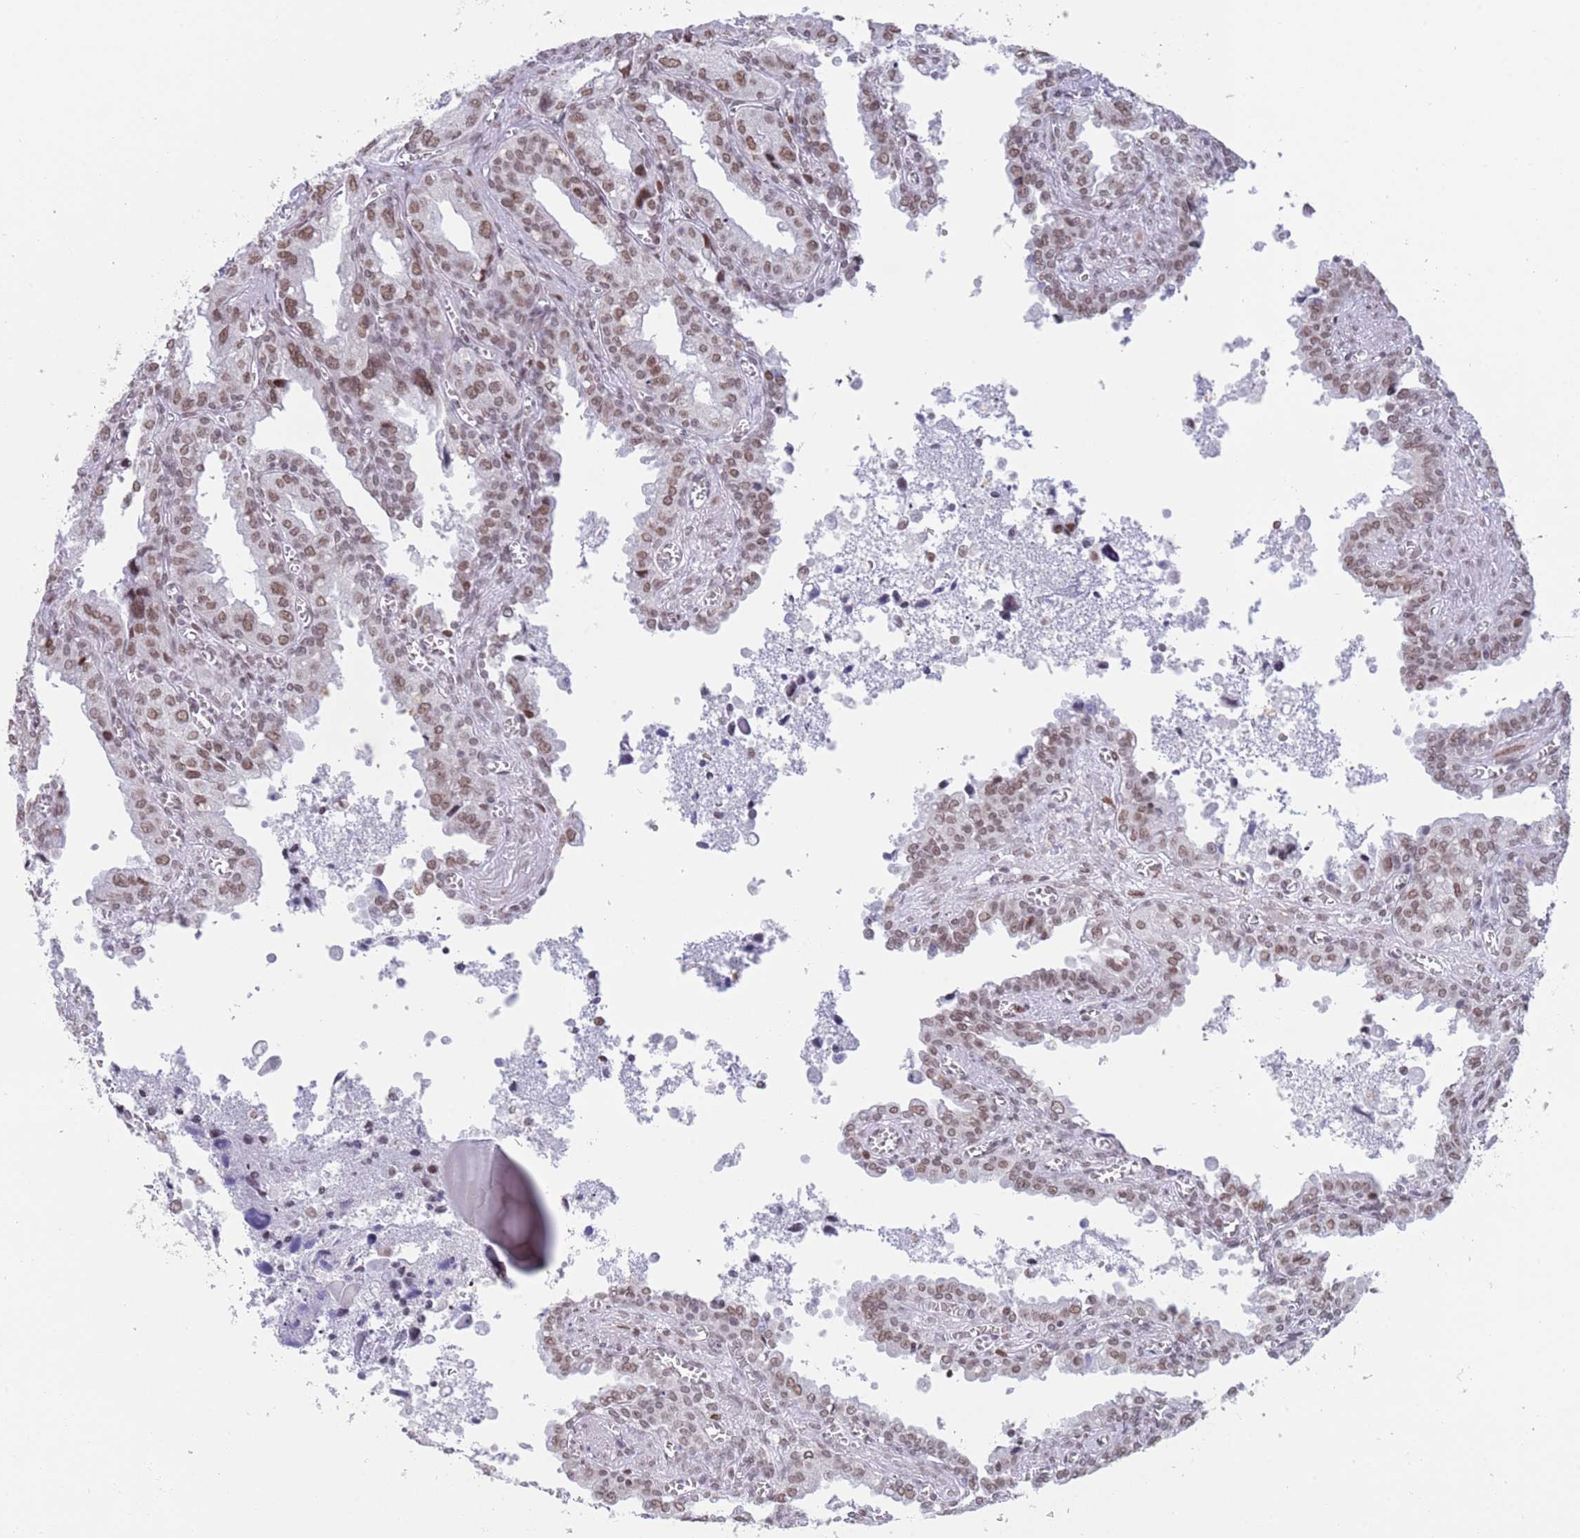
{"staining": {"intensity": "moderate", "quantity": ">75%", "location": "nuclear"}, "tissue": "seminal vesicle", "cell_type": "Glandular cells", "image_type": "normal", "snomed": [{"axis": "morphology", "description": "Normal tissue, NOS"}, {"axis": "topography", "description": "Seminal veicle"}], "caption": "High-power microscopy captured an IHC histopathology image of normal seminal vesicle, revealing moderate nuclear staining in approximately >75% of glandular cells. (Brightfield microscopy of DAB IHC at high magnification).", "gene": "ZNF382", "patient": {"sex": "male", "age": 67}}